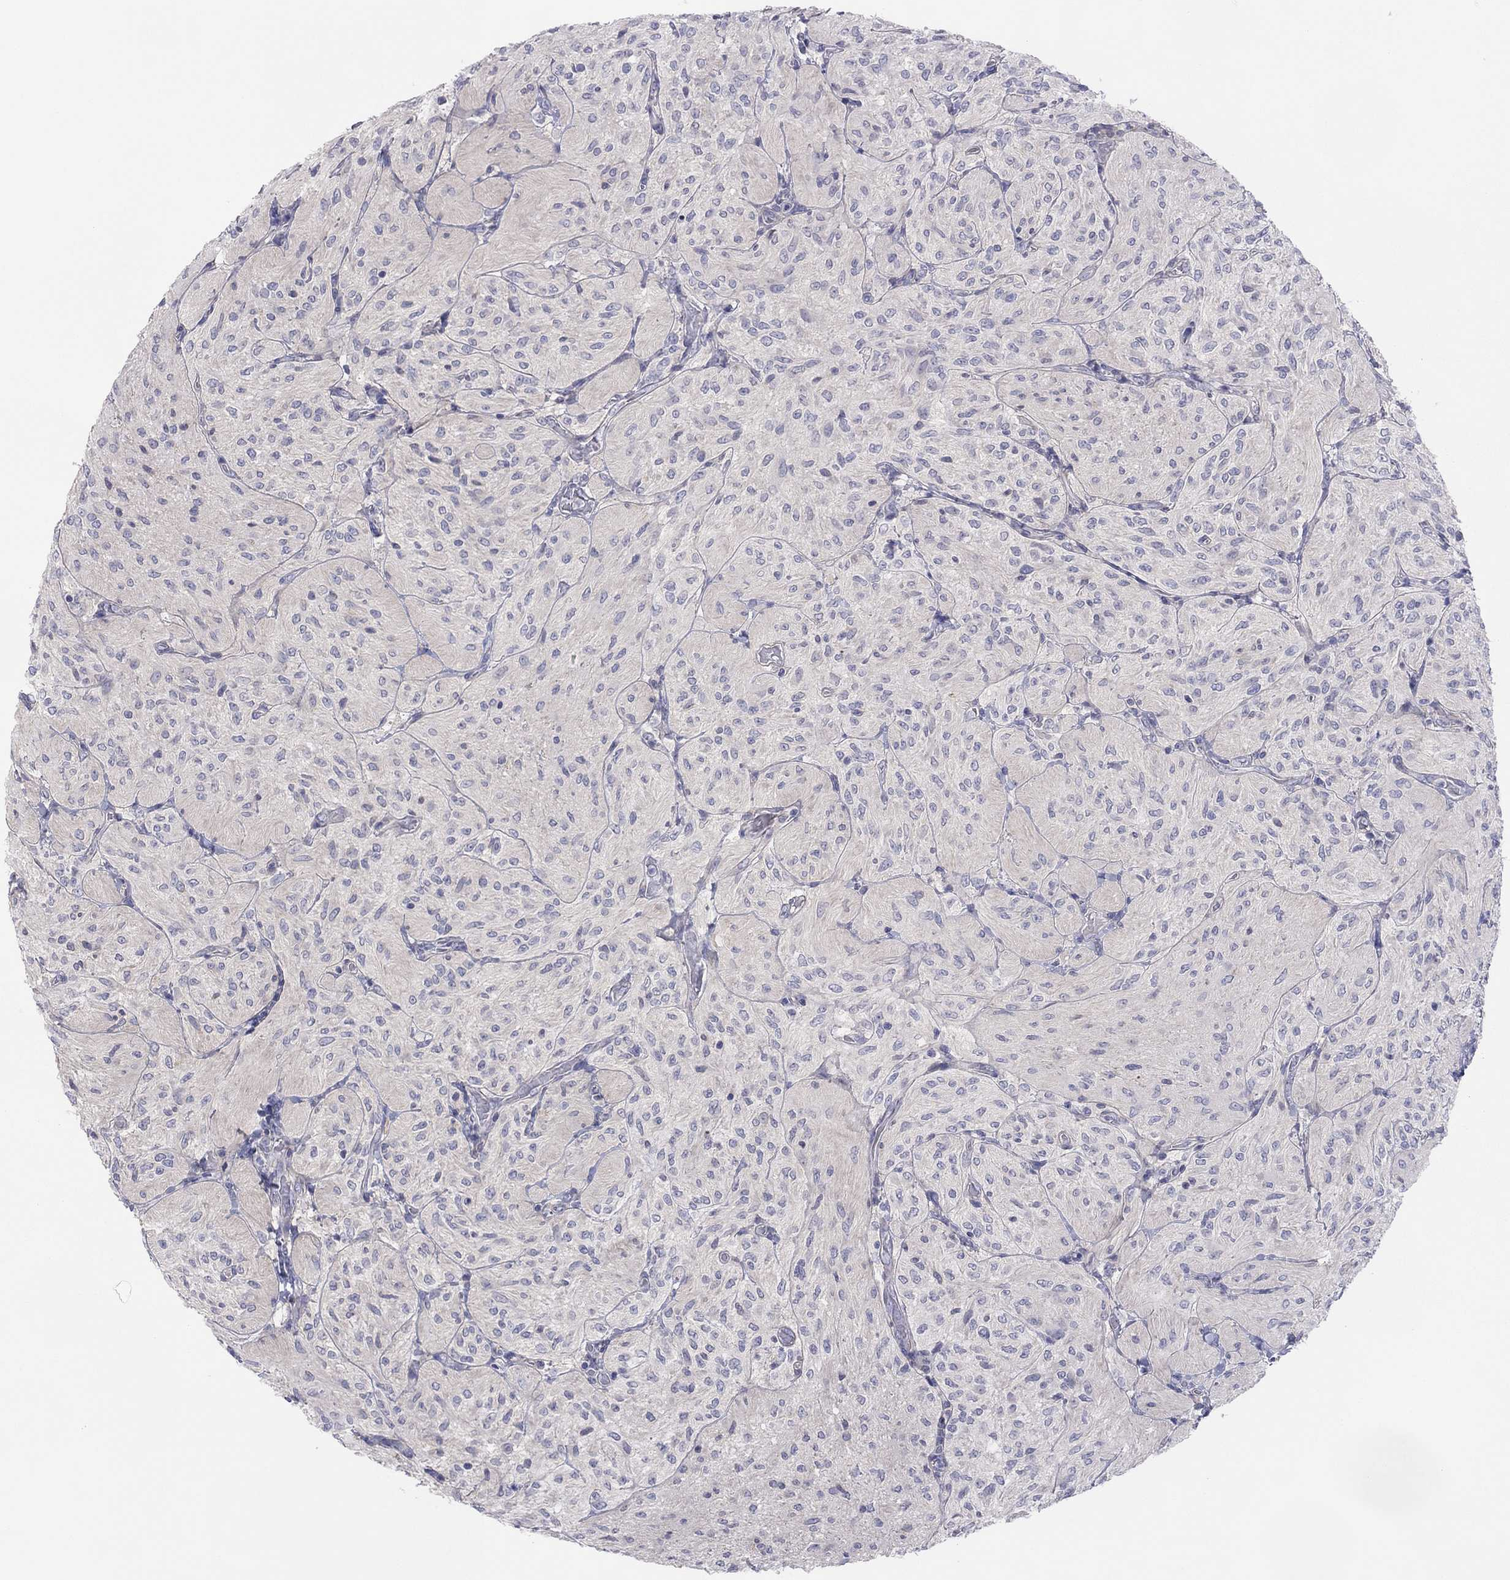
{"staining": {"intensity": "negative", "quantity": "none", "location": "none"}, "tissue": "glioma", "cell_type": "Tumor cells", "image_type": "cancer", "snomed": [{"axis": "morphology", "description": "Glioma, malignant, Low grade"}, {"axis": "topography", "description": "Brain"}], "caption": "Glioma was stained to show a protein in brown. There is no significant expression in tumor cells.", "gene": "CYP2B6", "patient": {"sex": "male", "age": 3}}